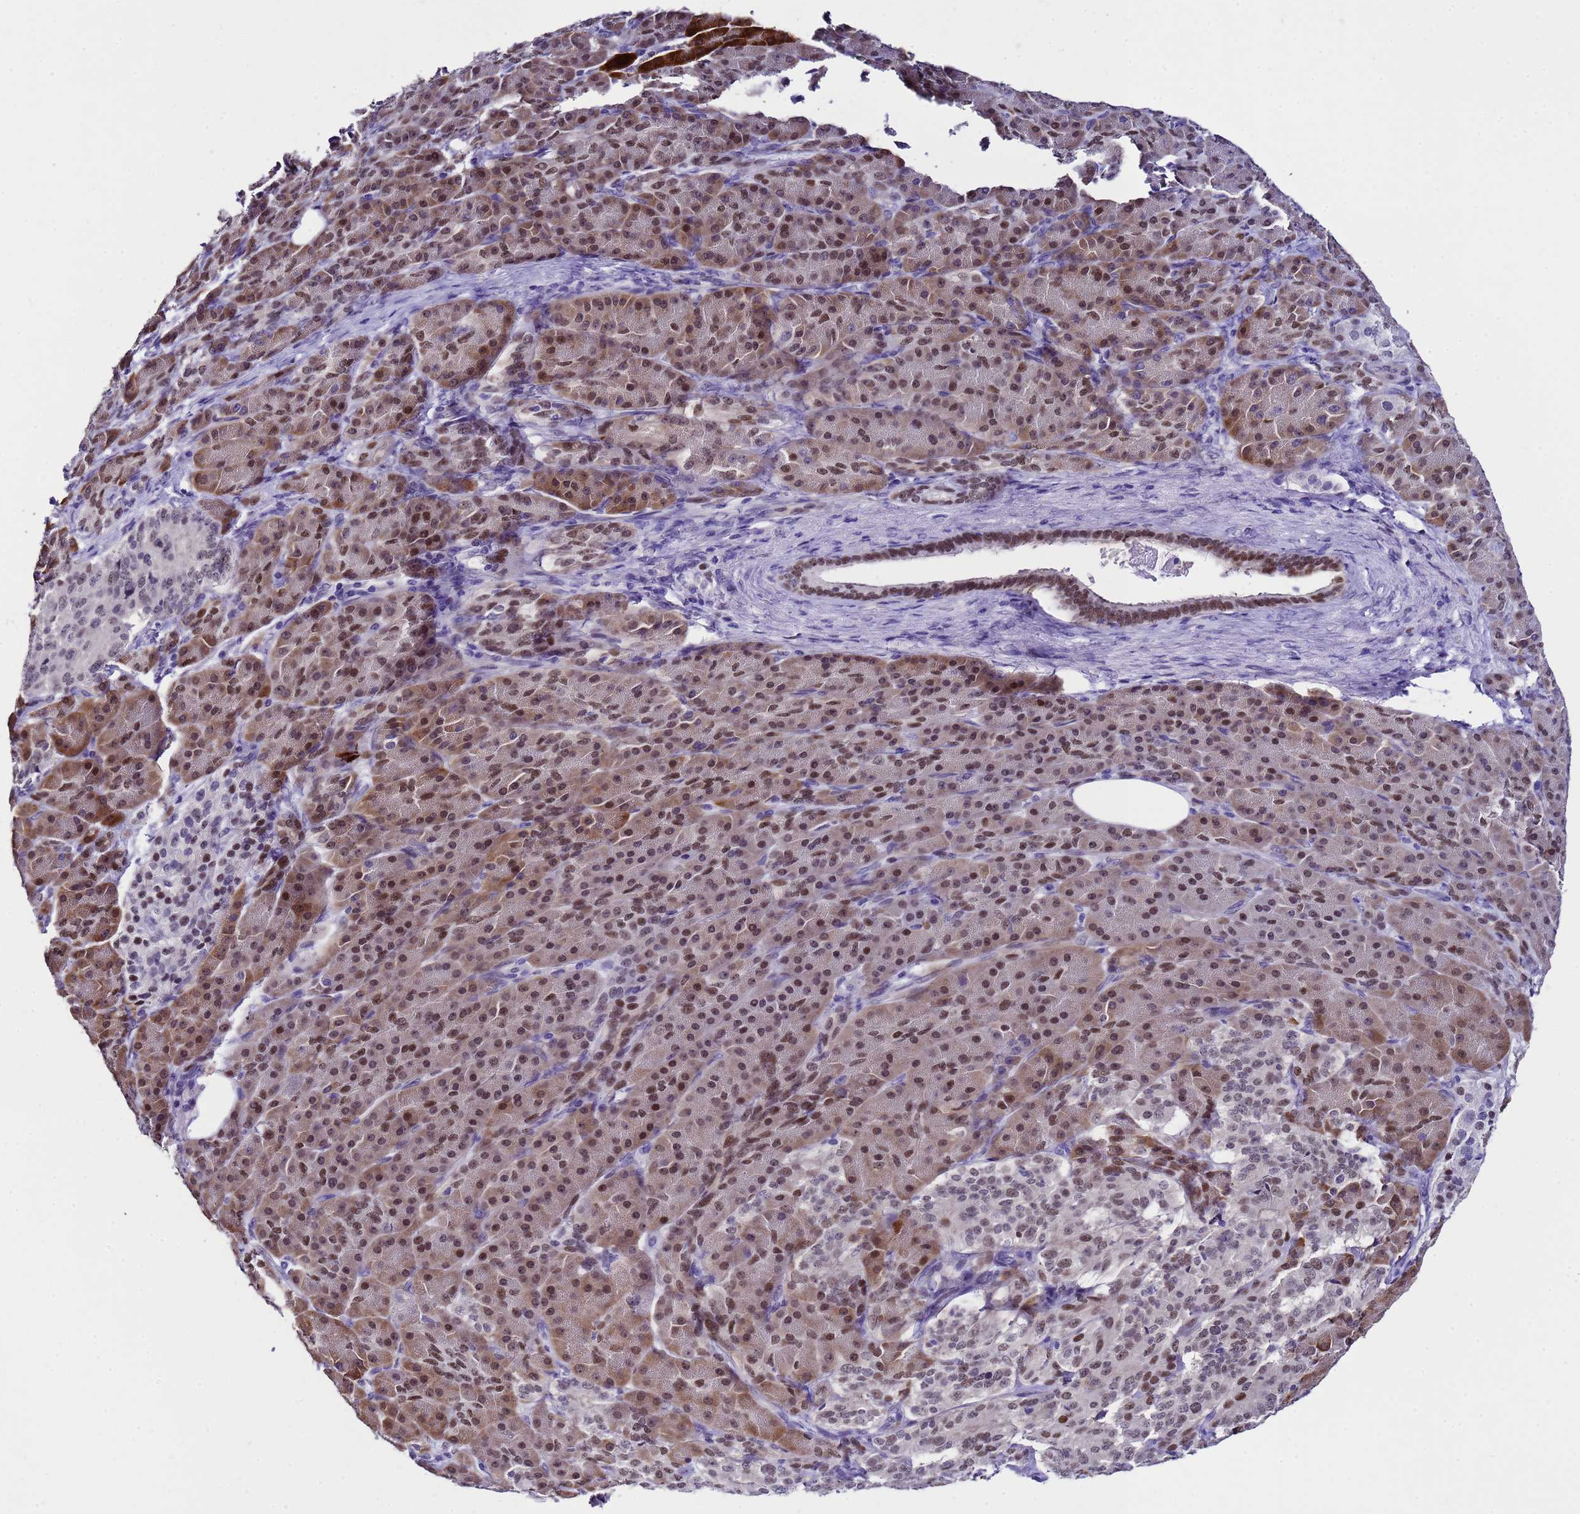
{"staining": {"intensity": "moderate", "quantity": ">75%", "location": "cytoplasmic/membranous,nuclear"}, "tissue": "pancreatic cancer", "cell_type": "Tumor cells", "image_type": "cancer", "snomed": [{"axis": "morphology", "description": "Adenocarcinoma, NOS"}, {"axis": "topography", "description": "Pancreas"}], "caption": "This image demonstrates immunohistochemistry (IHC) staining of human pancreatic adenocarcinoma, with medium moderate cytoplasmic/membranous and nuclear expression in approximately >75% of tumor cells.", "gene": "BCL7A", "patient": {"sex": "female", "age": 74}}